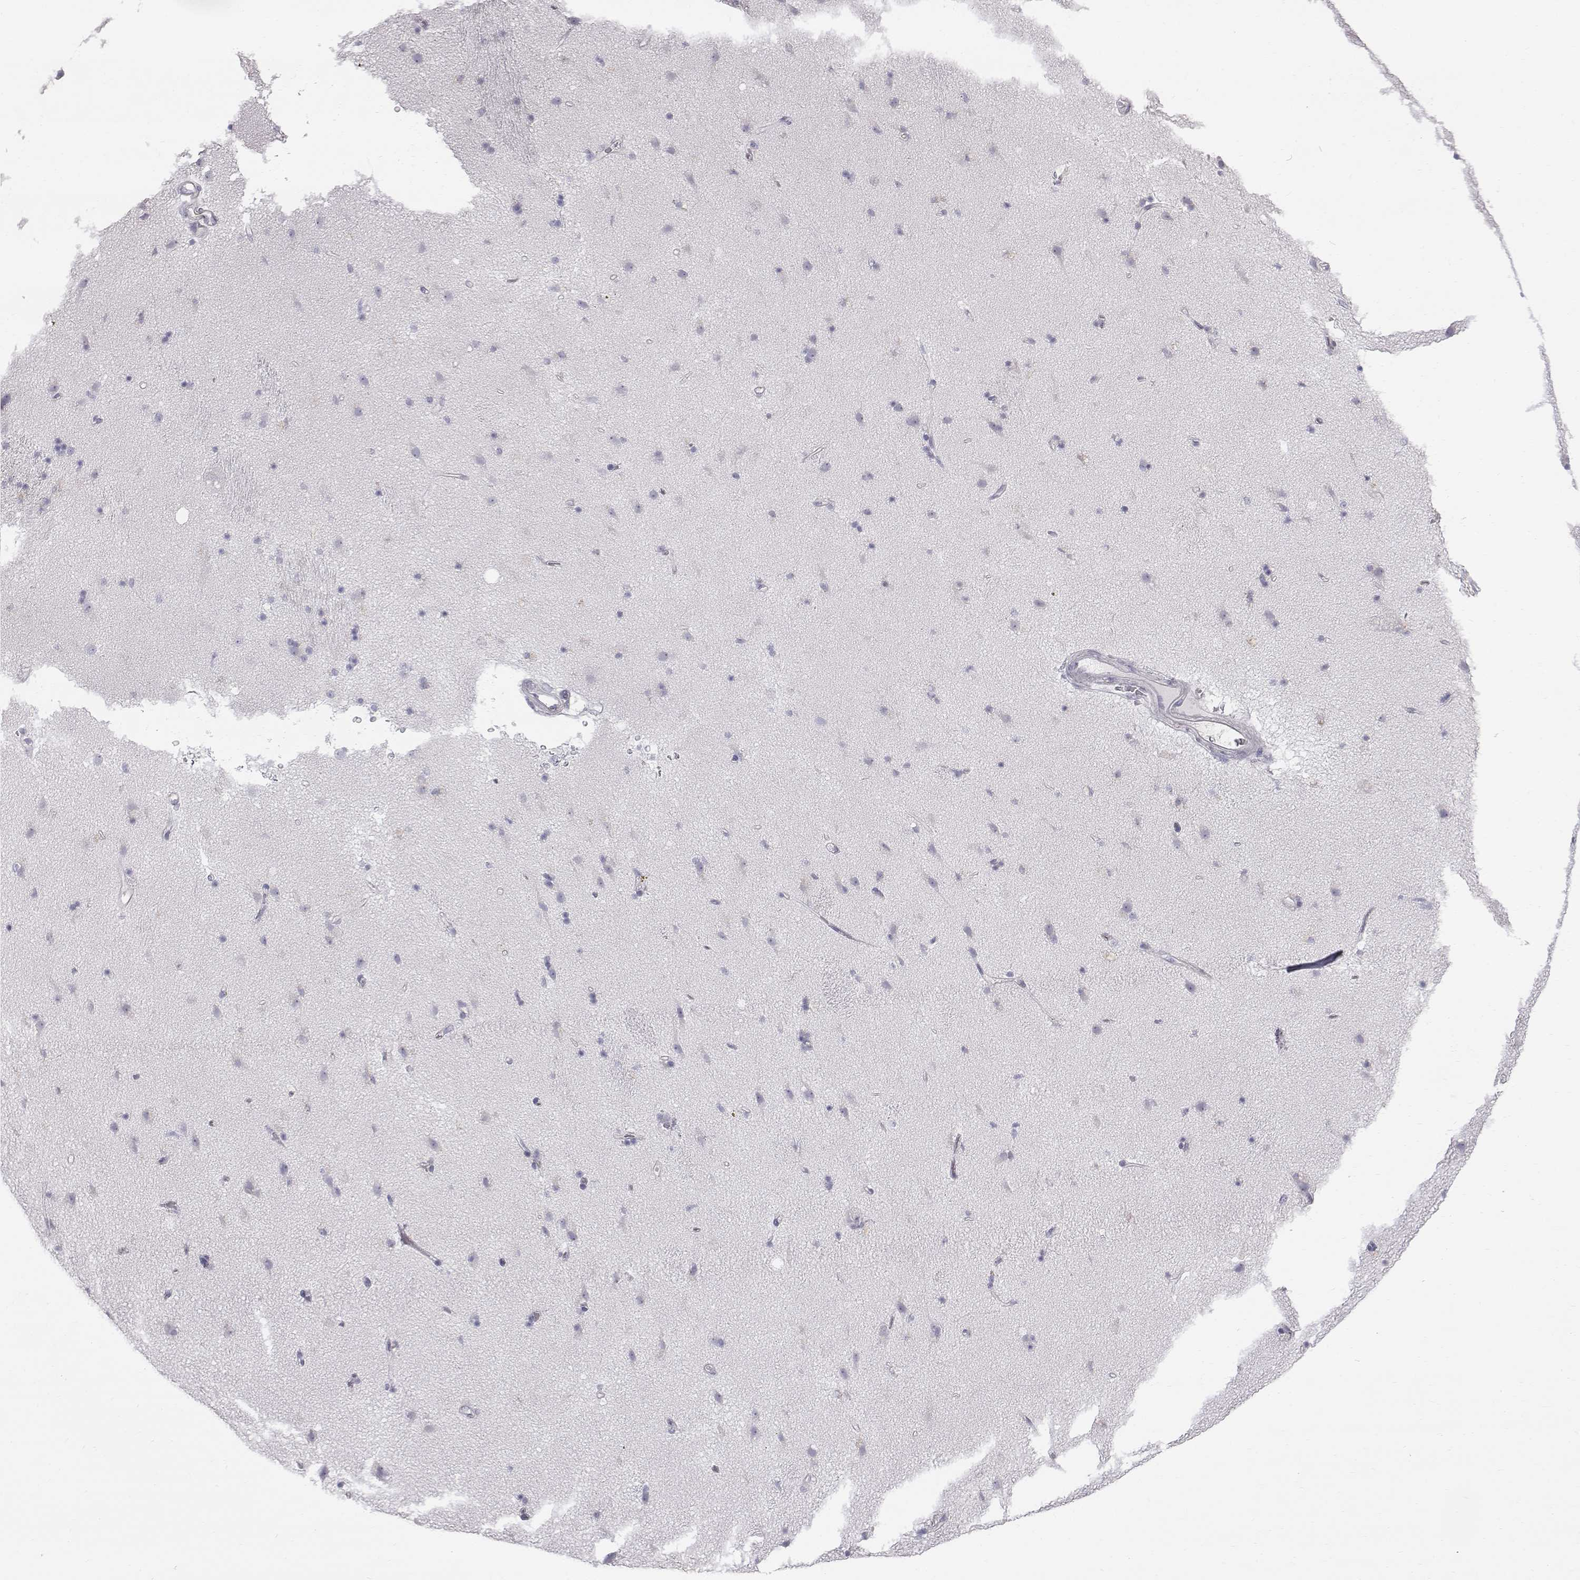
{"staining": {"intensity": "negative", "quantity": "none", "location": "none"}, "tissue": "caudate", "cell_type": "Glial cells", "image_type": "normal", "snomed": [{"axis": "morphology", "description": "Normal tissue, NOS"}, {"axis": "topography", "description": "Lateral ventricle wall"}], "caption": "Immunohistochemistry photomicrograph of unremarkable human caudate stained for a protein (brown), which exhibits no positivity in glial cells.", "gene": "C6orf58", "patient": {"sex": "female", "age": 71}}